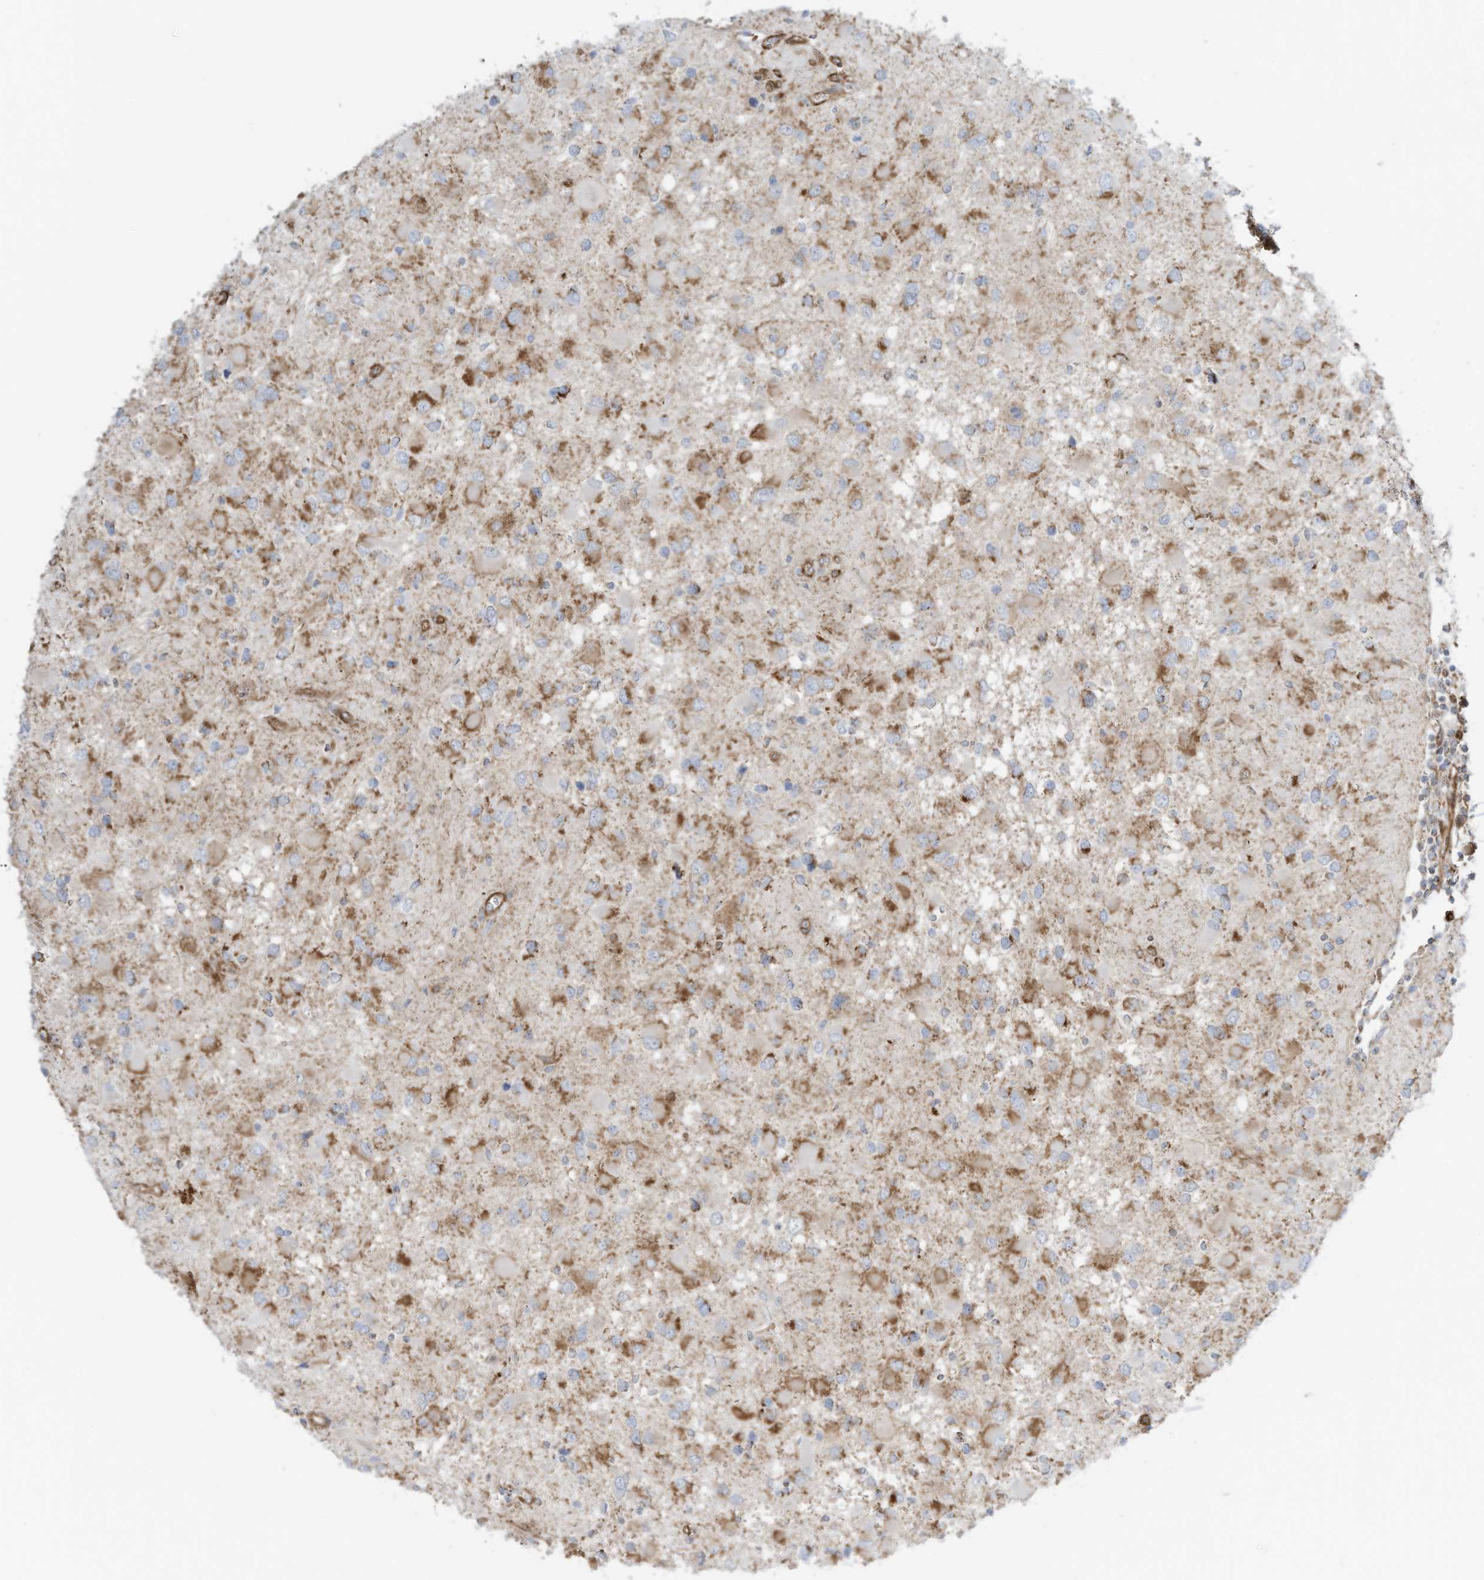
{"staining": {"intensity": "moderate", "quantity": "<25%", "location": "cytoplasmic/membranous"}, "tissue": "glioma", "cell_type": "Tumor cells", "image_type": "cancer", "snomed": [{"axis": "morphology", "description": "Glioma, malignant, High grade"}, {"axis": "topography", "description": "Brain"}], "caption": "High-power microscopy captured an IHC histopathology image of glioma, revealing moderate cytoplasmic/membranous positivity in approximately <25% of tumor cells.", "gene": "ABCB7", "patient": {"sex": "male", "age": 53}}